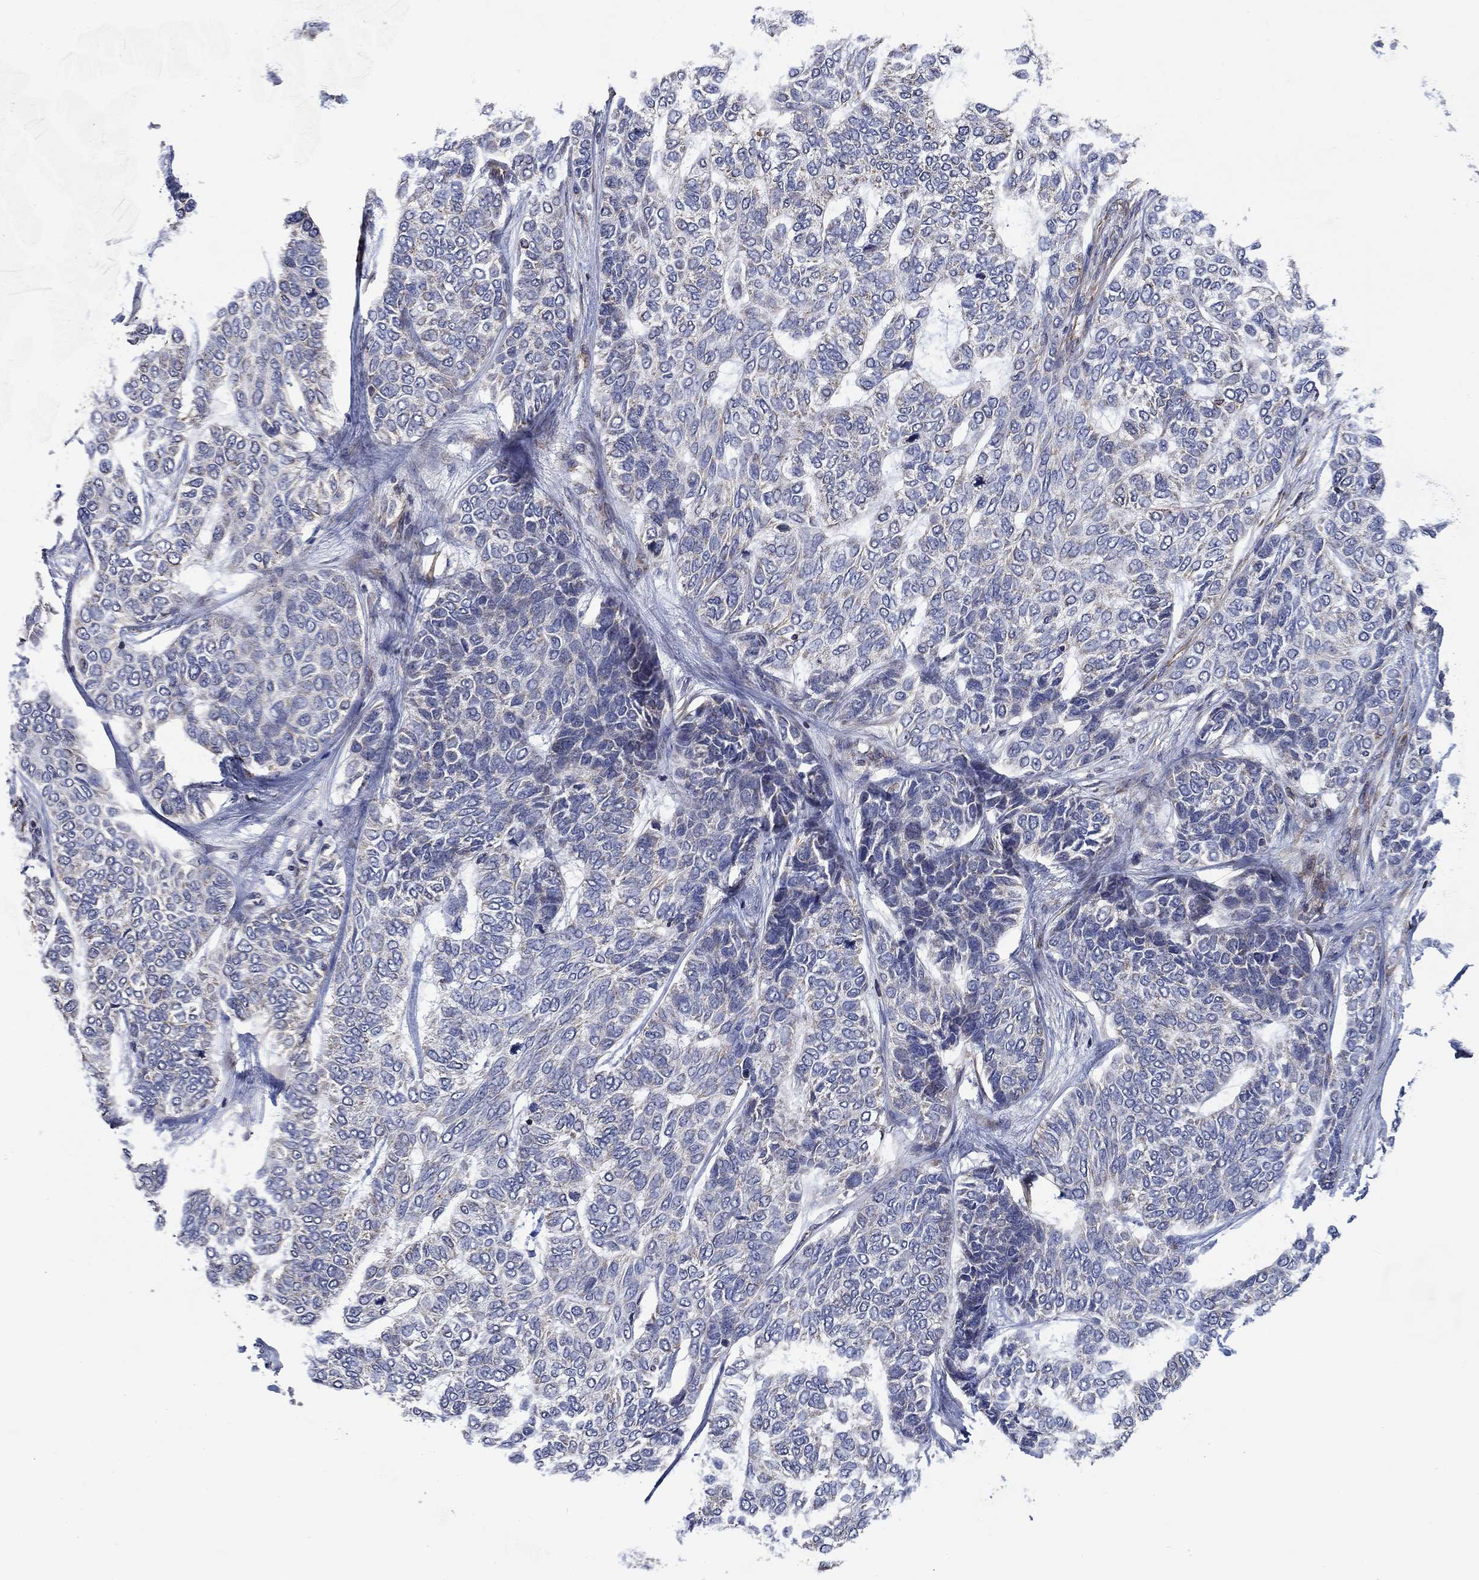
{"staining": {"intensity": "negative", "quantity": "none", "location": "none"}, "tissue": "skin cancer", "cell_type": "Tumor cells", "image_type": "cancer", "snomed": [{"axis": "morphology", "description": "Basal cell carcinoma"}, {"axis": "topography", "description": "Skin"}], "caption": "Skin basal cell carcinoma stained for a protein using immunohistochemistry (IHC) demonstrates no staining tumor cells.", "gene": "NDUFC1", "patient": {"sex": "female", "age": 65}}